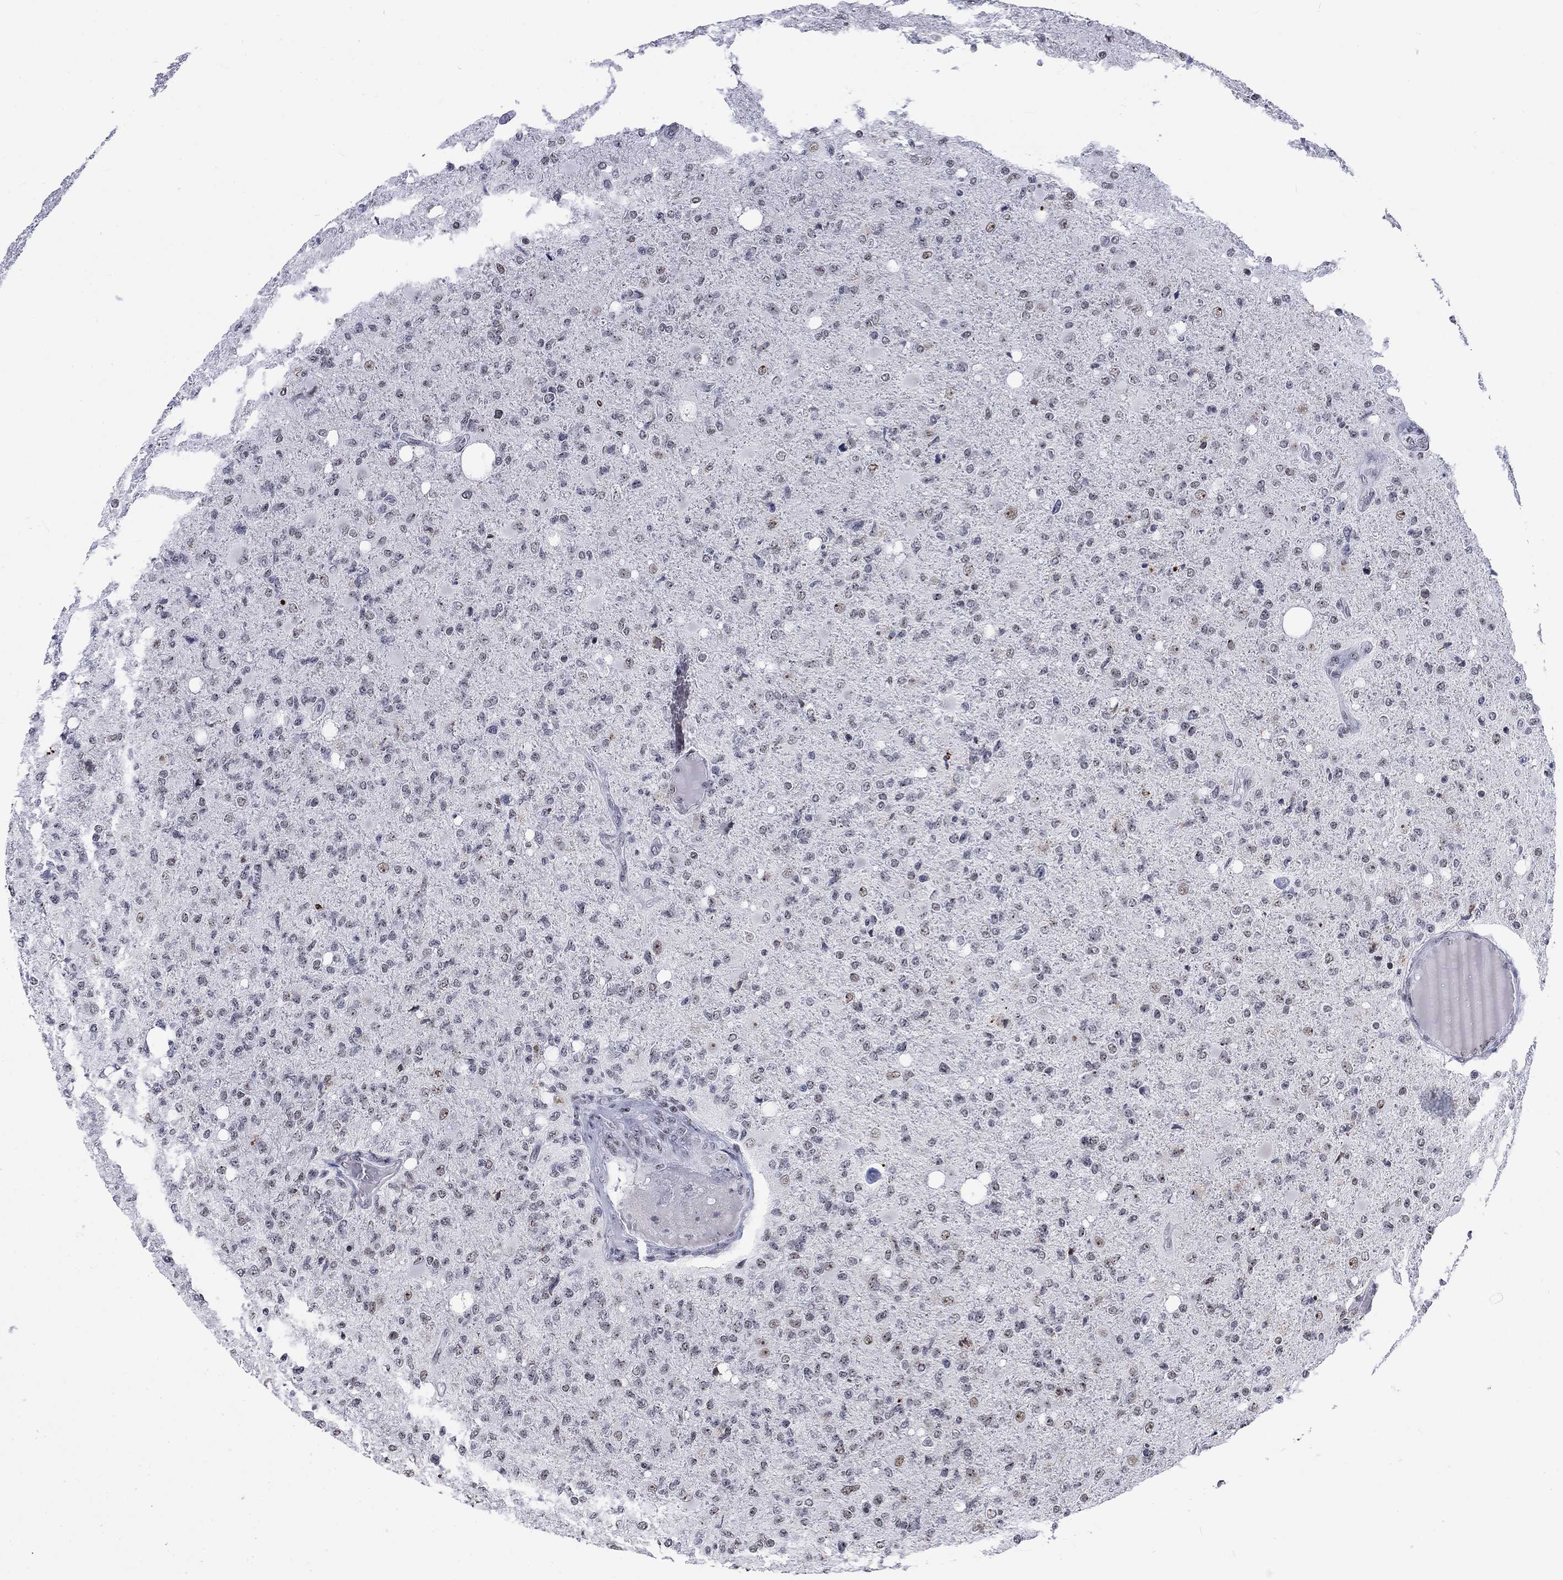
{"staining": {"intensity": "negative", "quantity": "none", "location": "none"}, "tissue": "glioma", "cell_type": "Tumor cells", "image_type": "cancer", "snomed": [{"axis": "morphology", "description": "Glioma, malignant, High grade"}, {"axis": "topography", "description": "Cerebral cortex"}], "caption": "Immunohistochemistry (IHC) histopathology image of human malignant glioma (high-grade) stained for a protein (brown), which exhibits no expression in tumor cells.", "gene": "CSRNP3", "patient": {"sex": "male", "age": 70}}